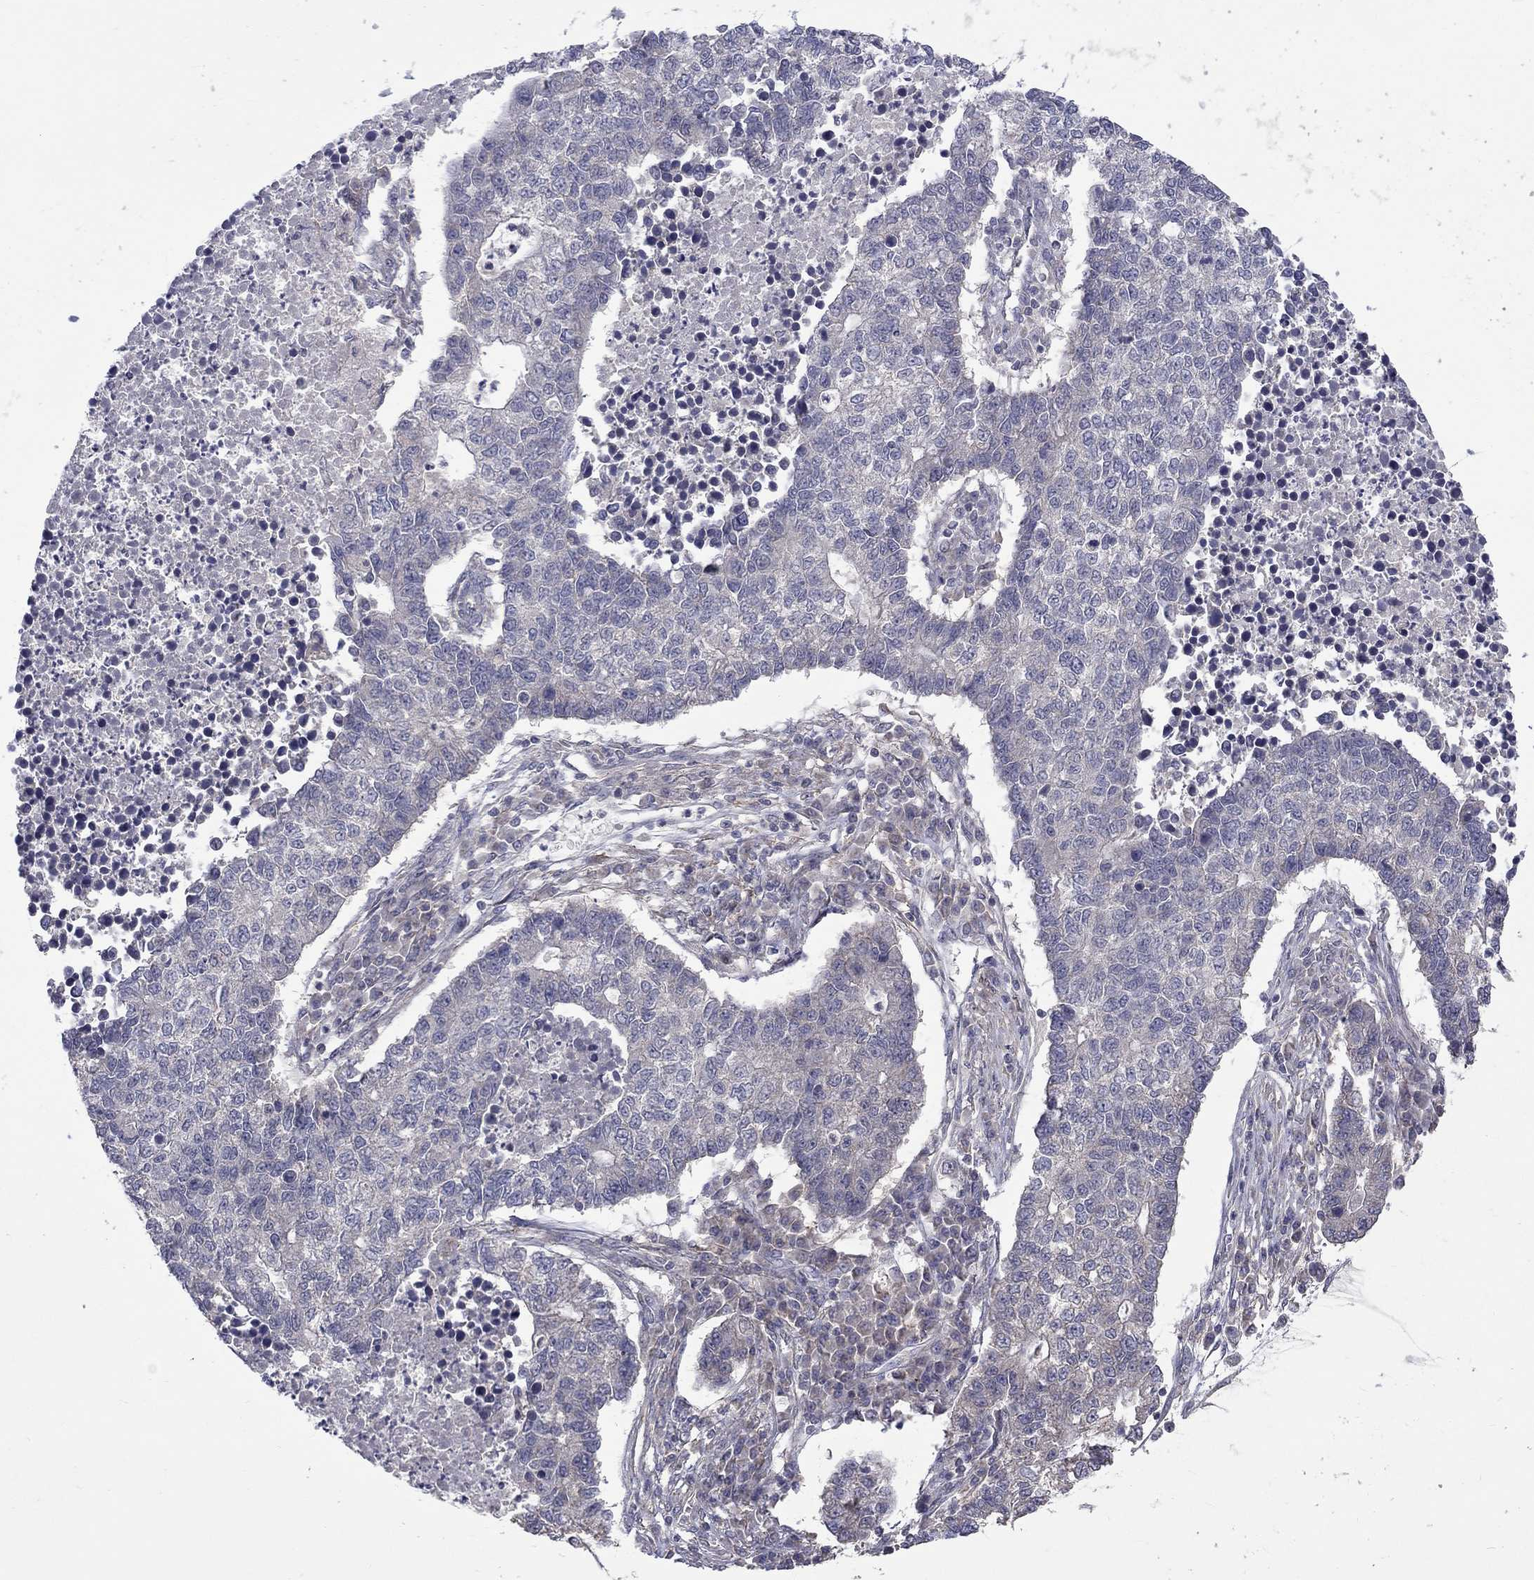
{"staining": {"intensity": "negative", "quantity": "none", "location": "none"}, "tissue": "lung cancer", "cell_type": "Tumor cells", "image_type": "cancer", "snomed": [{"axis": "morphology", "description": "Adenocarcinoma, NOS"}, {"axis": "topography", "description": "Lung"}], "caption": "High power microscopy photomicrograph of an immunohistochemistry image of adenocarcinoma (lung), revealing no significant positivity in tumor cells.", "gene": "SLC39A14", "patient": {"sex": "male", "age": 57}}